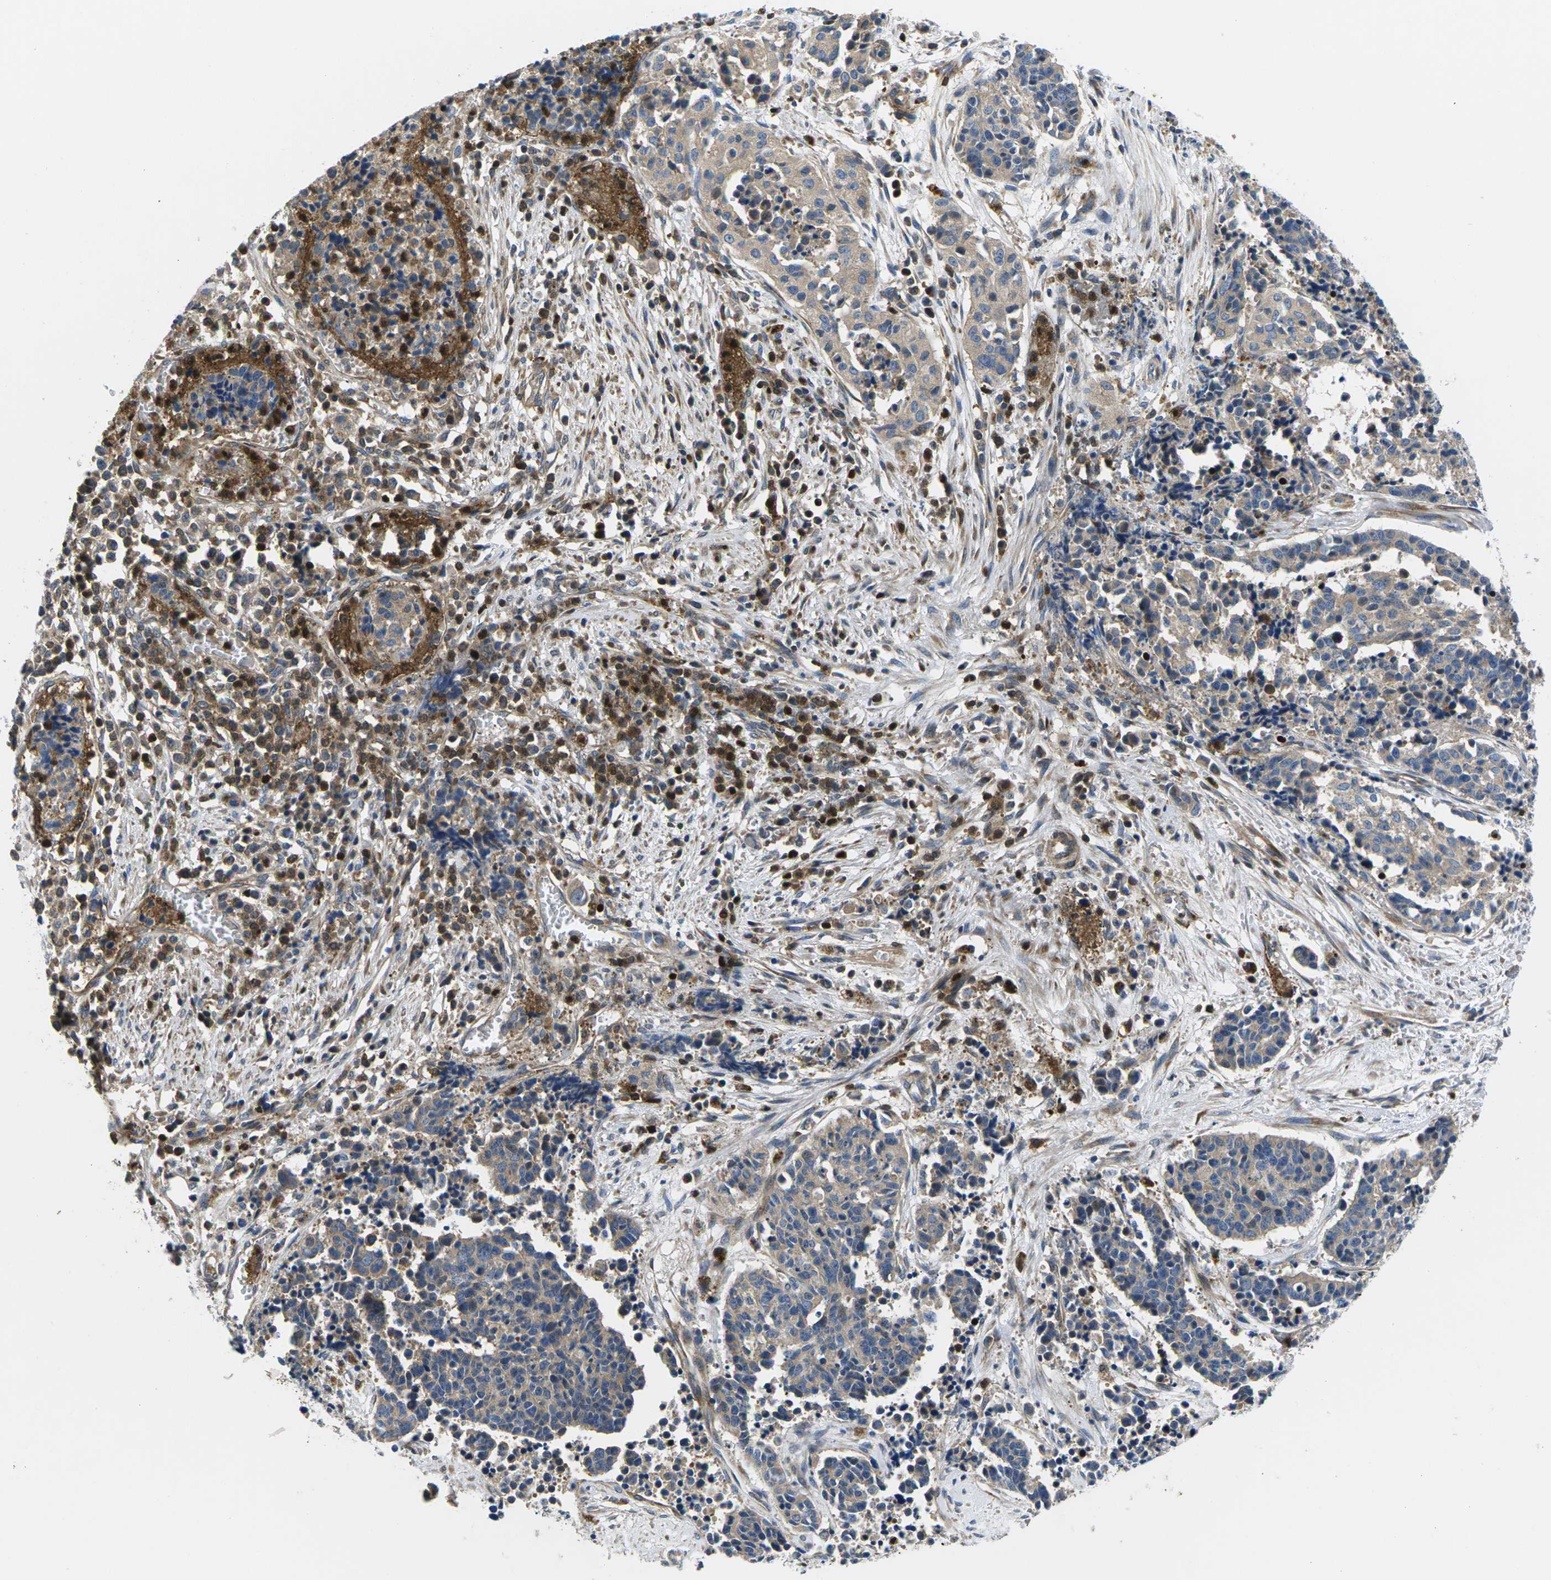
{"staining": {"intensity": "moderate", "quantity": ">75%", "location": "cytoplasmic/membranous"}, "tissue": "cervical cancer", "cell_type": "Tumor cells", "image_type": "cancer", "snomed": [{"axis": "morphology", "description": "Squamous cell carcinoma, NOS"}, {"axis": "topography", "description": "Cervix"}], "caption": "Protein positivity by immunohistochemistry (IHC) exhibits moderate cytoplasmic/membranous positivity in approximately >75% of tumor cells in squamous cell carcinoma (cervical).", "gene": "PLCE1", "patient": {"sex": "female", "age": 35}}